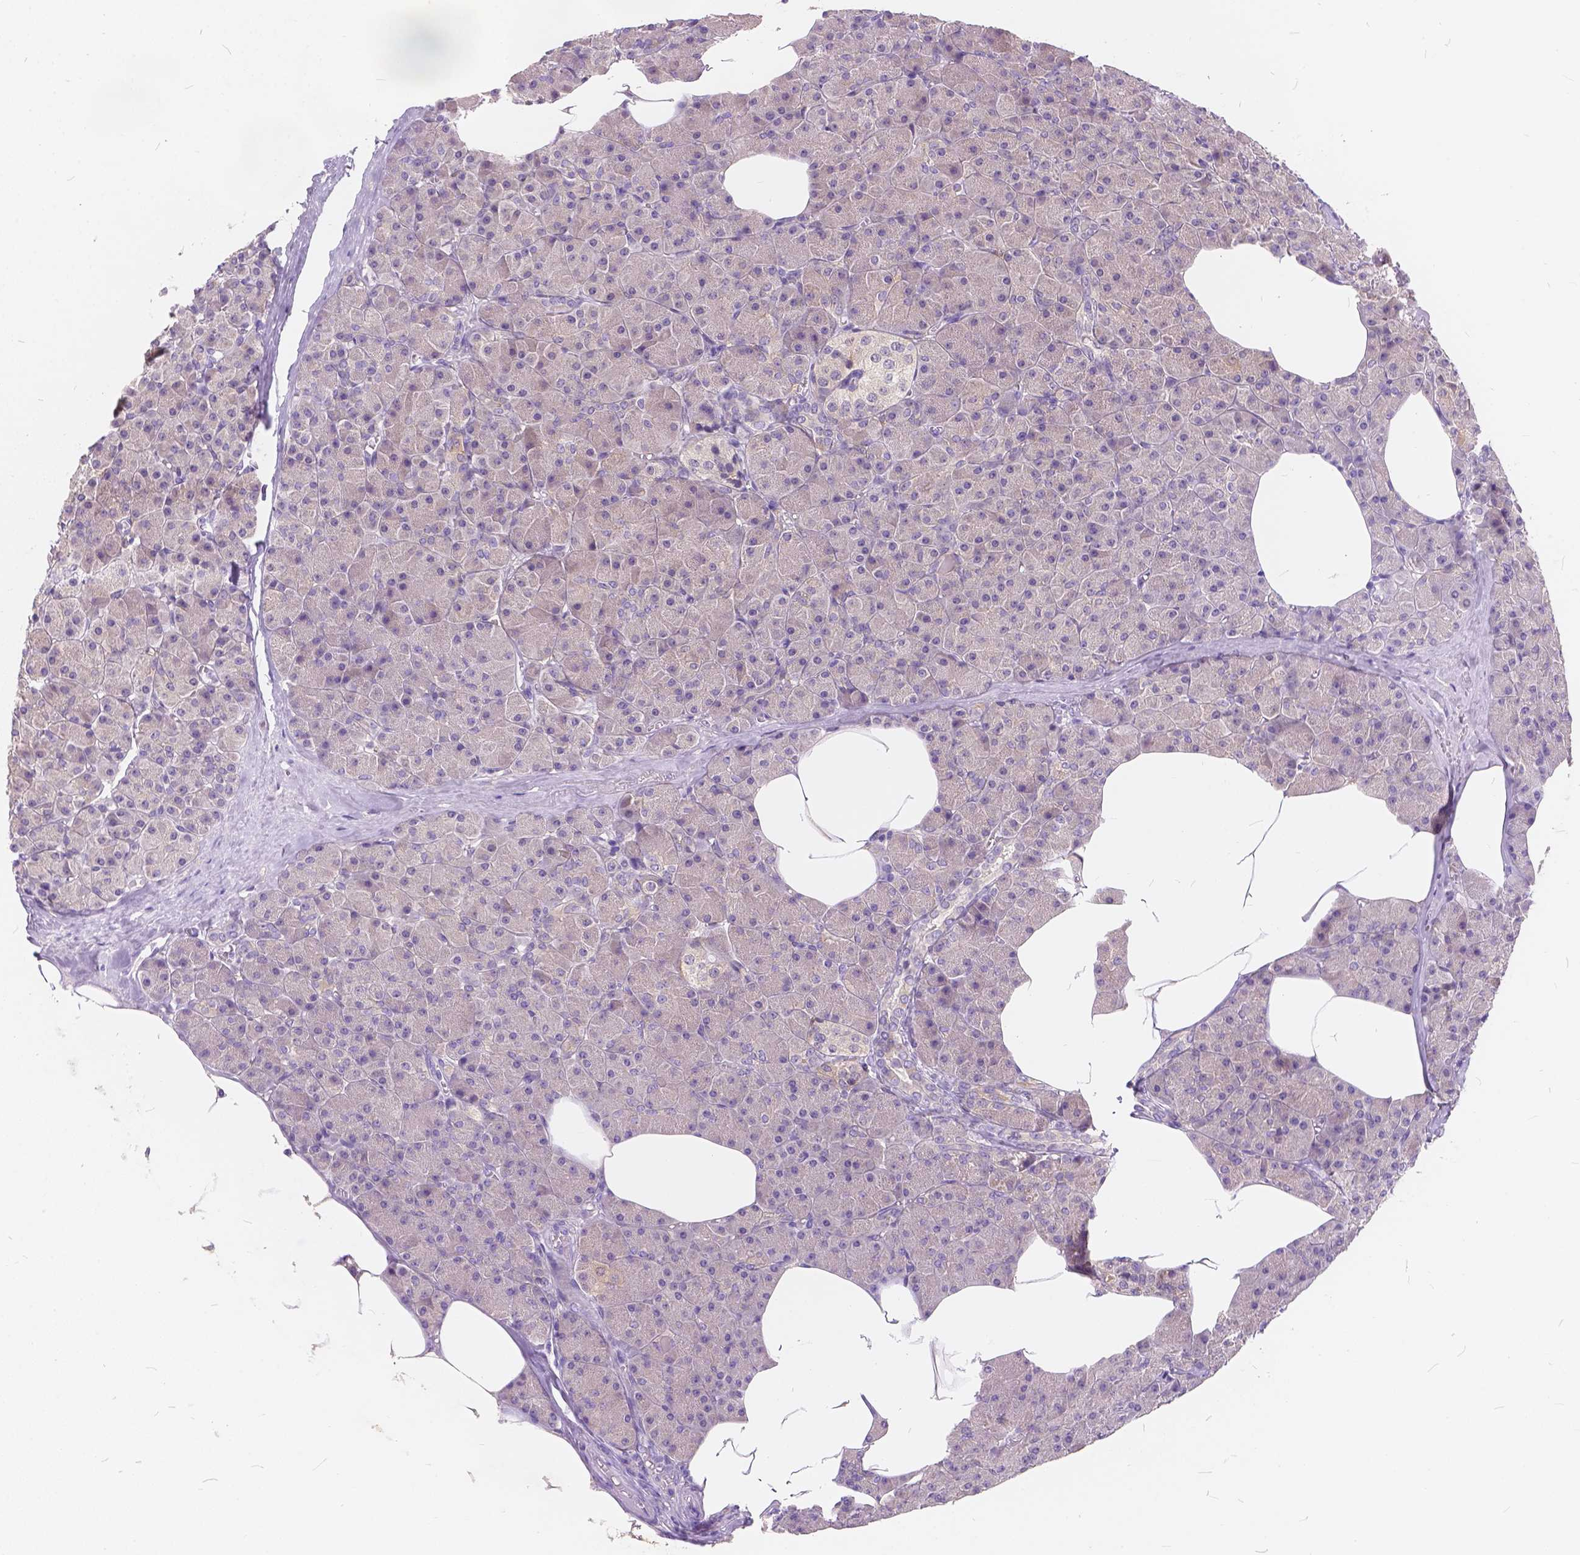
{"staining": {"intensity": "weak", "quantity": "<25%", "location": "cytoplasmic/membranous"}, "tissue": "pancreas", "cell_type": "Exocrine glandular cells", "image_type": "normal", "snomed": [{"axis": "morphology", "description": "Normal tissue, NOS"}, {"axis": "topography", "description": "Pancreas"}], "caption": "Unremarkable pancreas was stained to show a protein in brown. There is no significant expression in exocrine glandular cells. The staining is performed using DAB brown chromogen with nuclei counter-stained in using hematoxylin.", "gene": "PEX11G", "patient": {"sex": "female", "age": 45}}